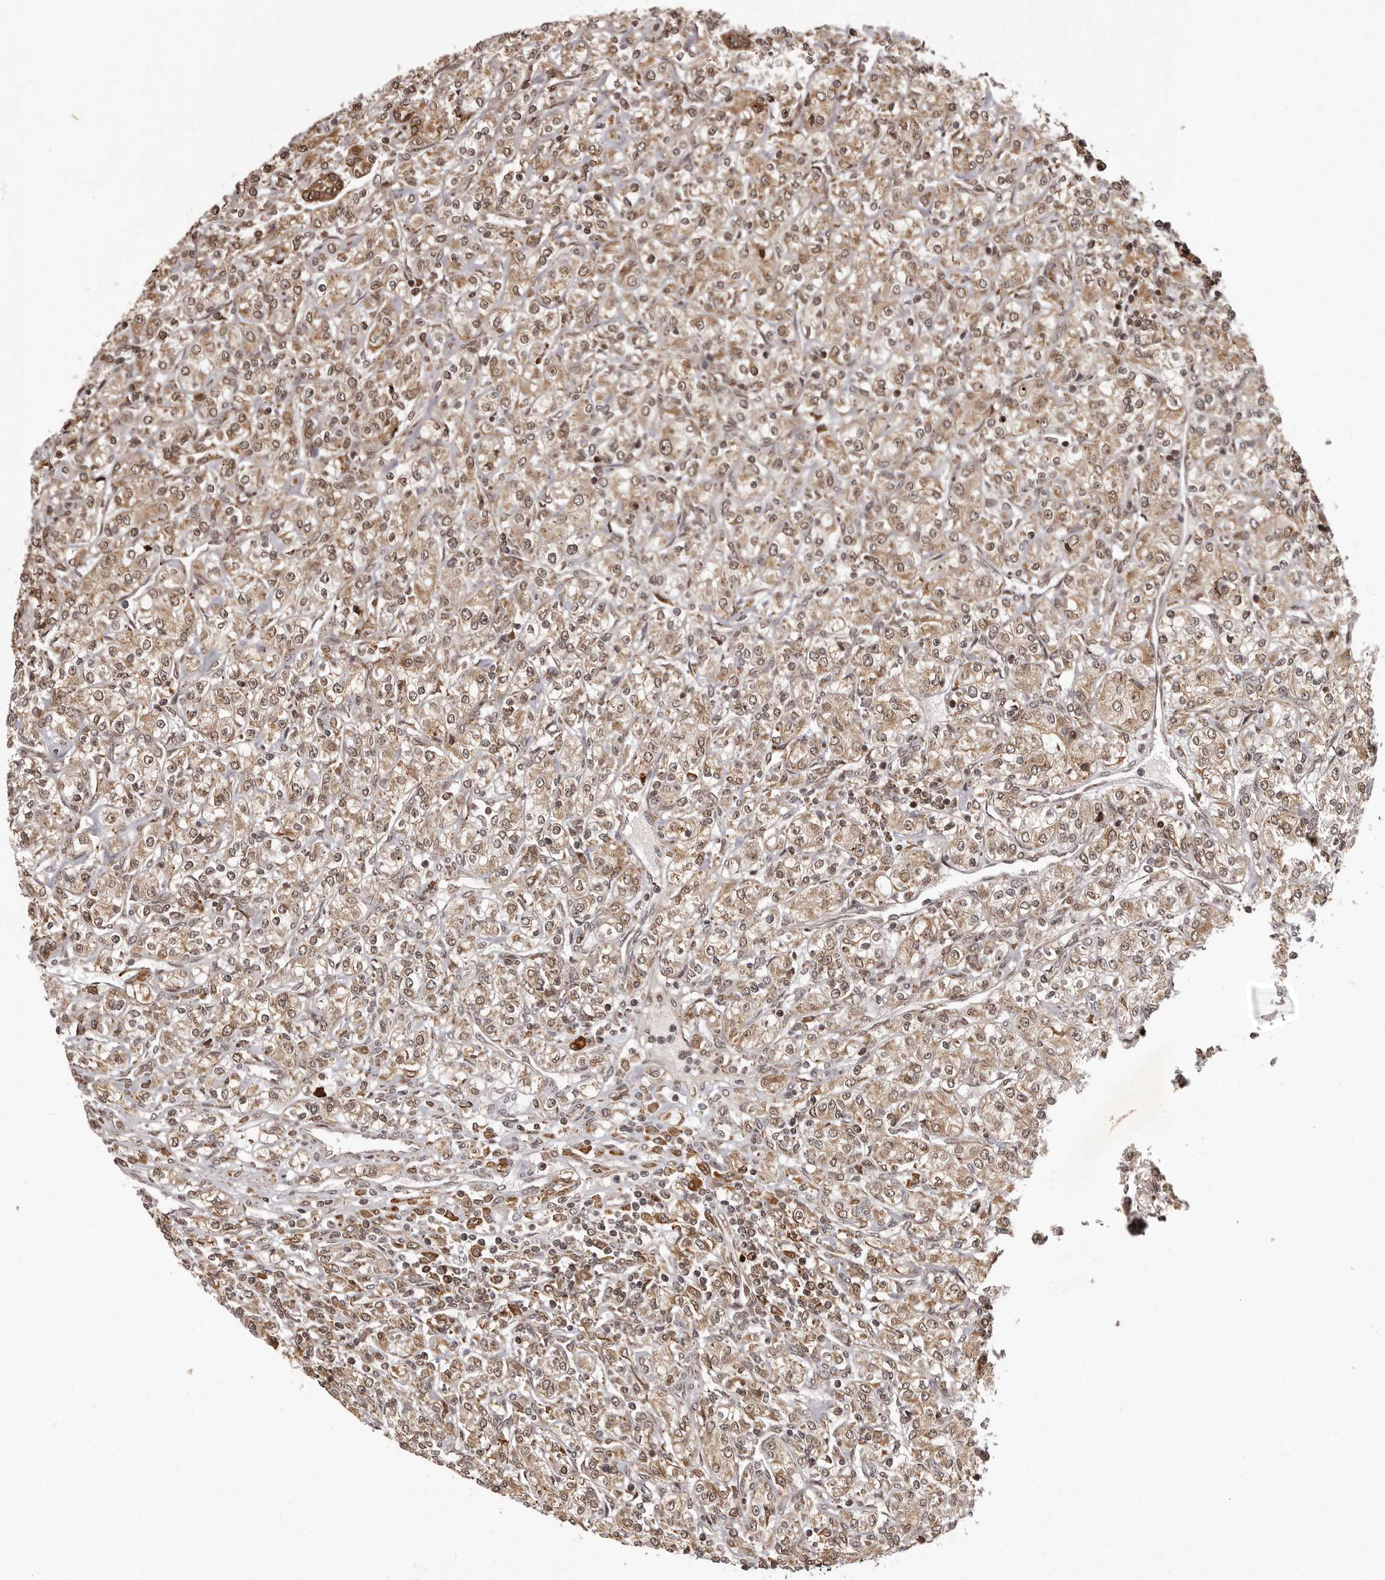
{"staining": {"intensity": "moderate", "quantity": ">75%", "location": "cytoplasmic/membranous,nuclear"}, "tissue": "renal cancer", "cell_type": "Tumor cells", "image_type": "cancer", "snomed": [{"axis": "morphology", "description": "Adenocarcinoma, NOS"}, {"axis": "topography", "description": "Kidney"}], "caption": "A brown stain labels moderate cytoplasmic/membranous and nuclear positivity of a protein in renal adenocarcinoma tumor cells.", "gene": "IL32", "patient": {"sex": "male", "age": 77}}